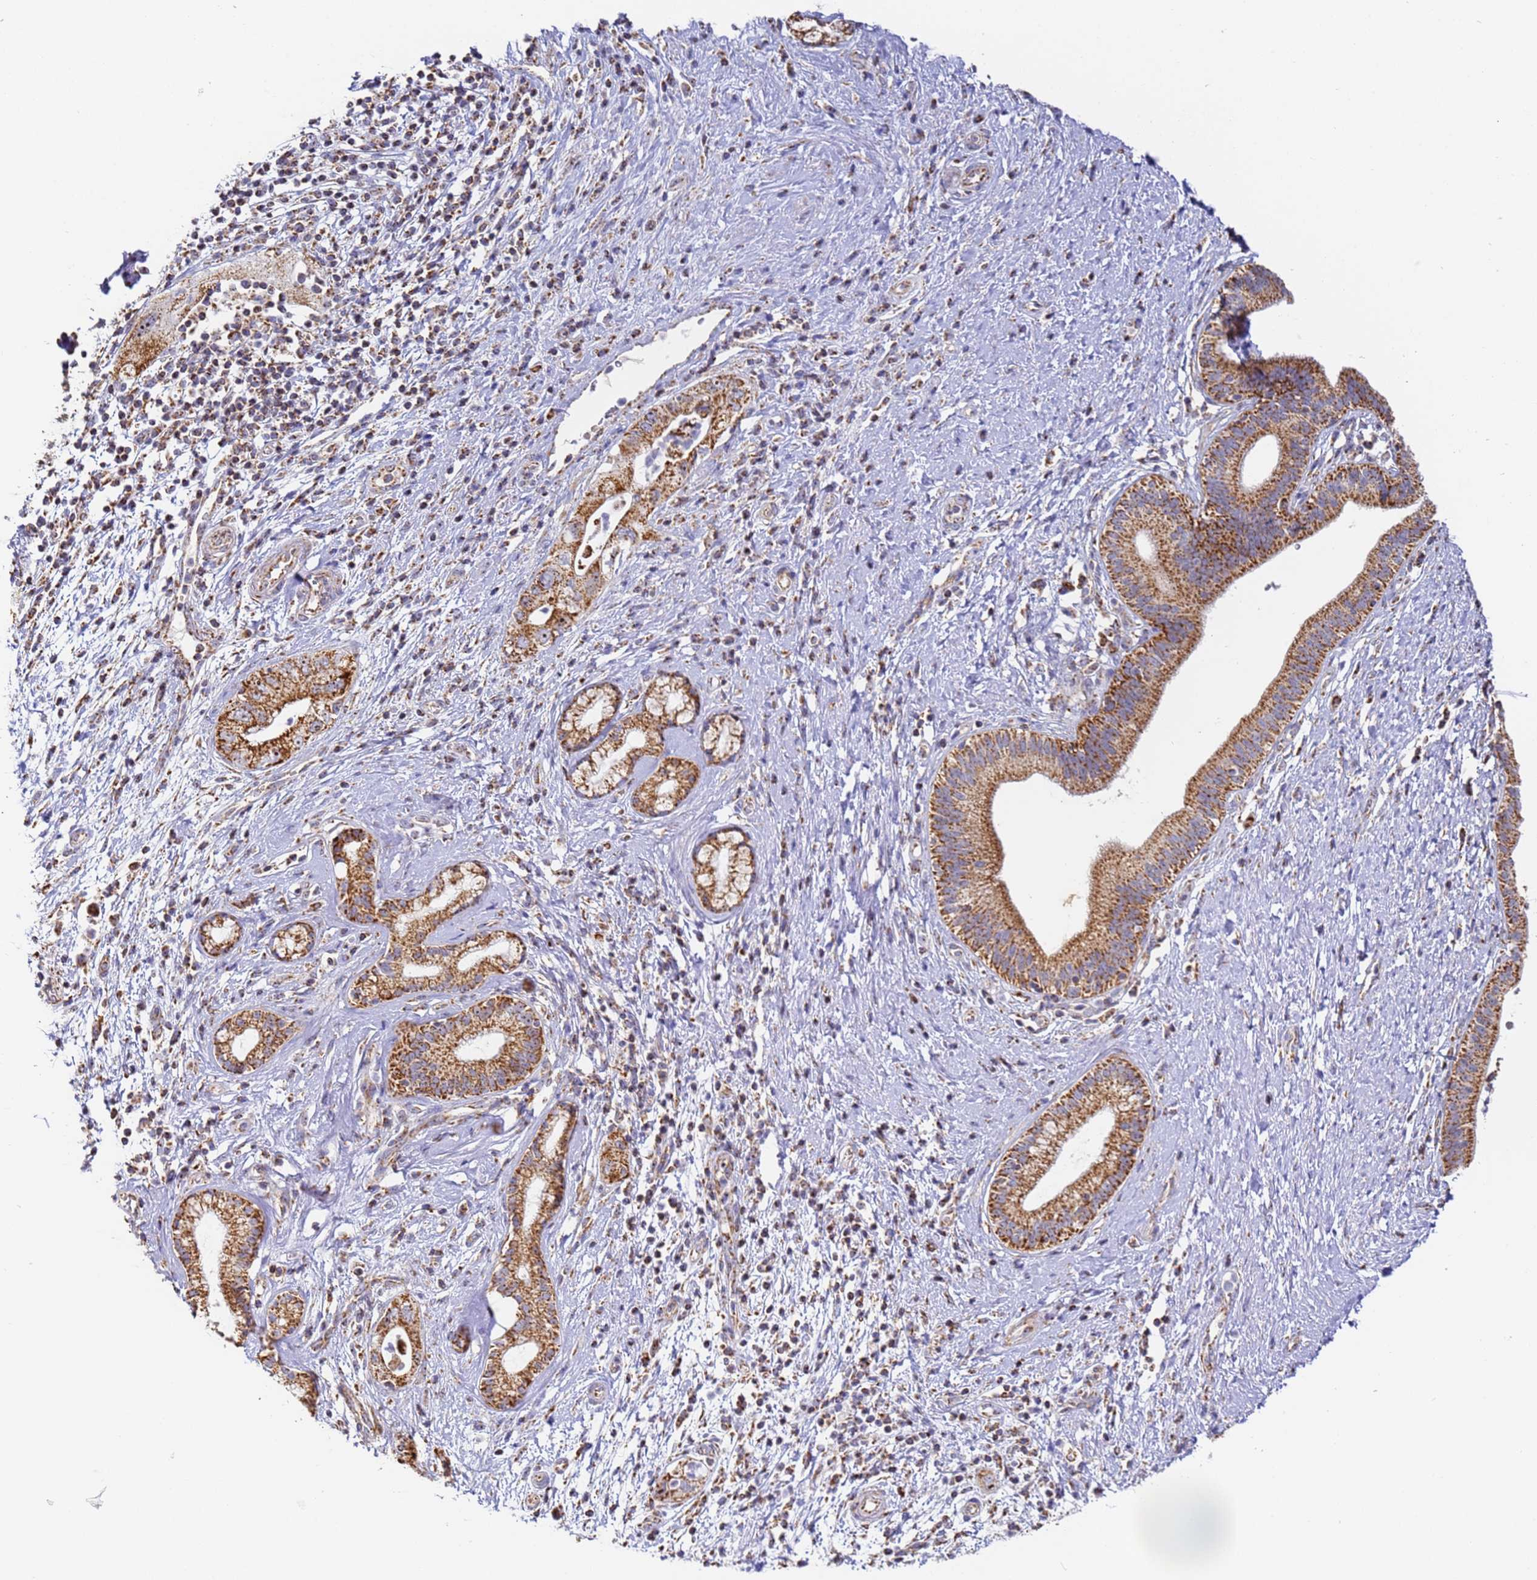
{"staining": {"intensity": "strong", "quantity": ">75%", "location": "cytoplasmic/membranous"}, "tissue": "pancreatic cancer", "cell_type": "Tumor cells", "image_type": "cancer", "snomed": [{"axis": "morphology", "description": "Adenocarcinoma, NOS"}, {"axis": "topography", "description": "Pancreas"}], "caption": "A histopathology image of adenocarcinoma (pancreatic) stained for a protein reveals strong cytoplasmic/membranous brown staining in tumor cells.", "gene": "FRG2C", "patient": {"sex": "female", "age": 73}}